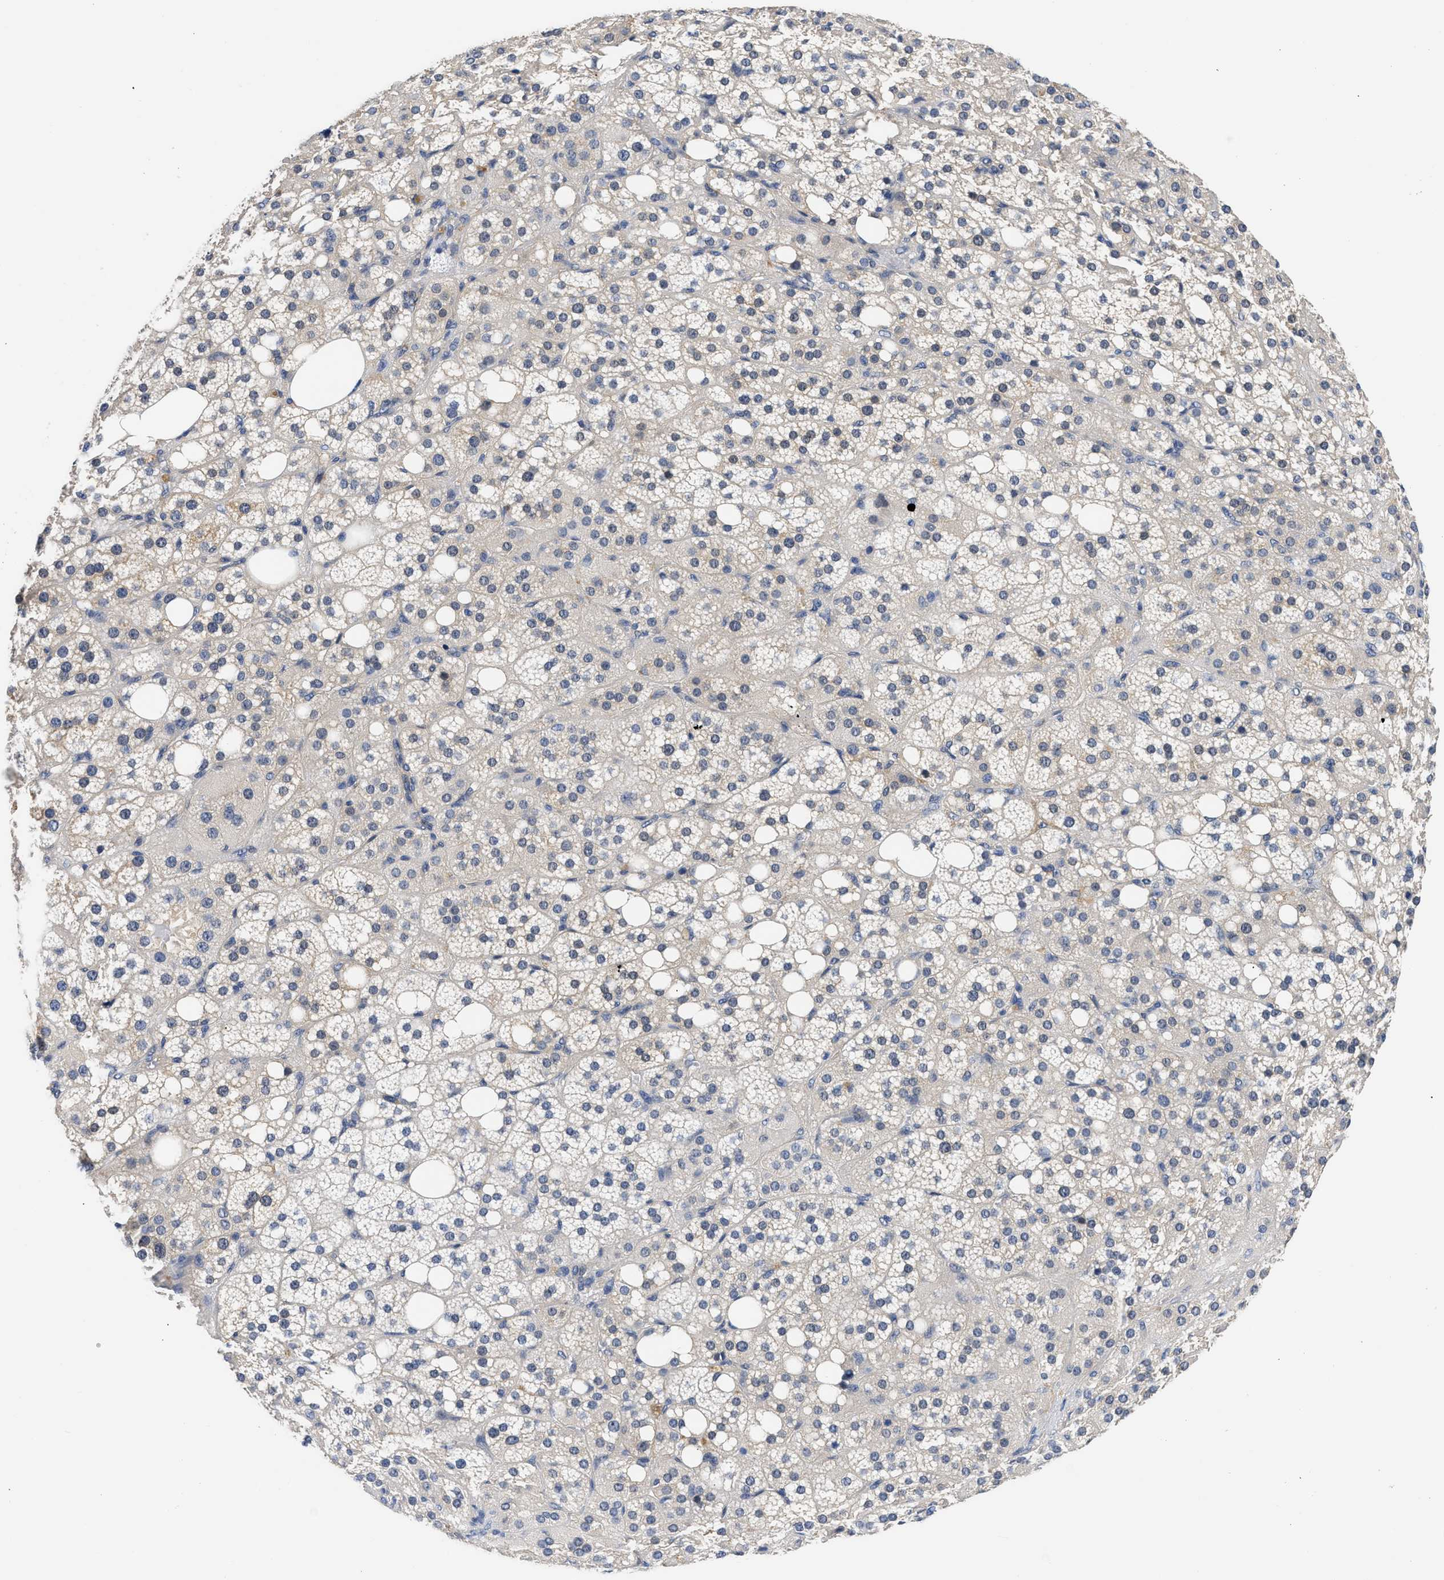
{"staining": {"intensity": "strong", "quantity": "25%-75%", "location": "nuclear"}, "tissue": "adrenal gland", "cell_type": "Glandular cells", "image_type": "normal", "snomed": [{"axis": "morphology", "description": "Normal tissue, NOS"}, {"axis": "topography", "description": "Adrenal gland"}], "caption": "Immunohistochemical staining of normal human adrenal gland shows 25%-75% levels of strong nuclear protein positivity in about 25%-75% of glandular cells. The staining is performed using DAB brown chromogen to label protein expression. The nuclei are counter-stained blue using hematoxylin.", "gene": "XPO5", "patient": {"sex": "female", "age": 59}}